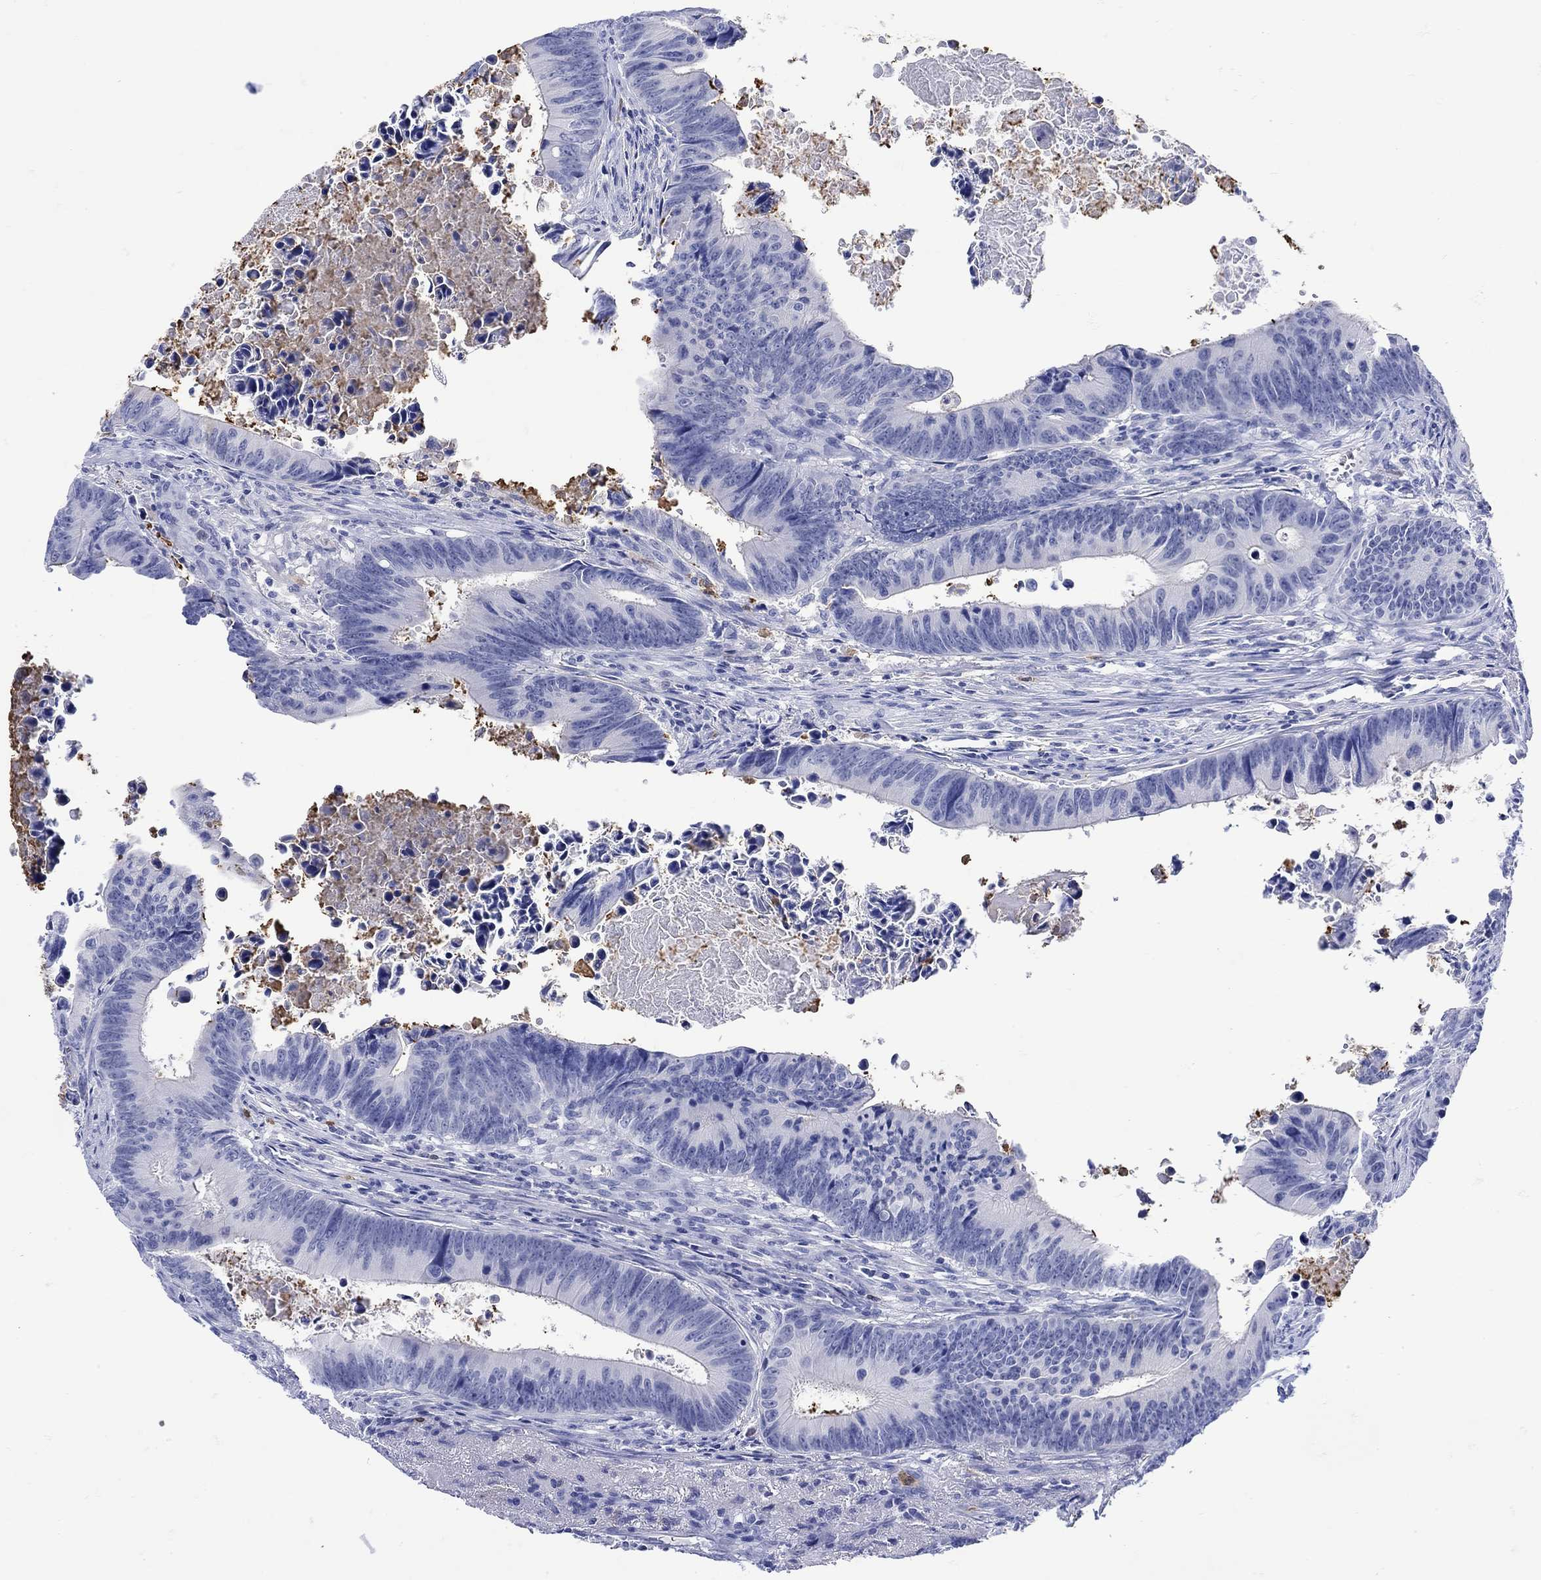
{"staining": {"intensity": "negative", "quantity": "none", "location": "none"}, "tissue": "colorectal cancer", "cell_type": "Tumor cells", "image_type": "cancer", "snomed": [{"axis": "morphology", "description": "Adenocarcinoma, NOS"}, {"axis": "topography", "description": "Colon"}], "caption": "Tumor cells are negative for brown protein staining in adenocarcinoma (colorectal).", "gene": "LINGO3", "patient": {"sex": "female", "age": 87}}